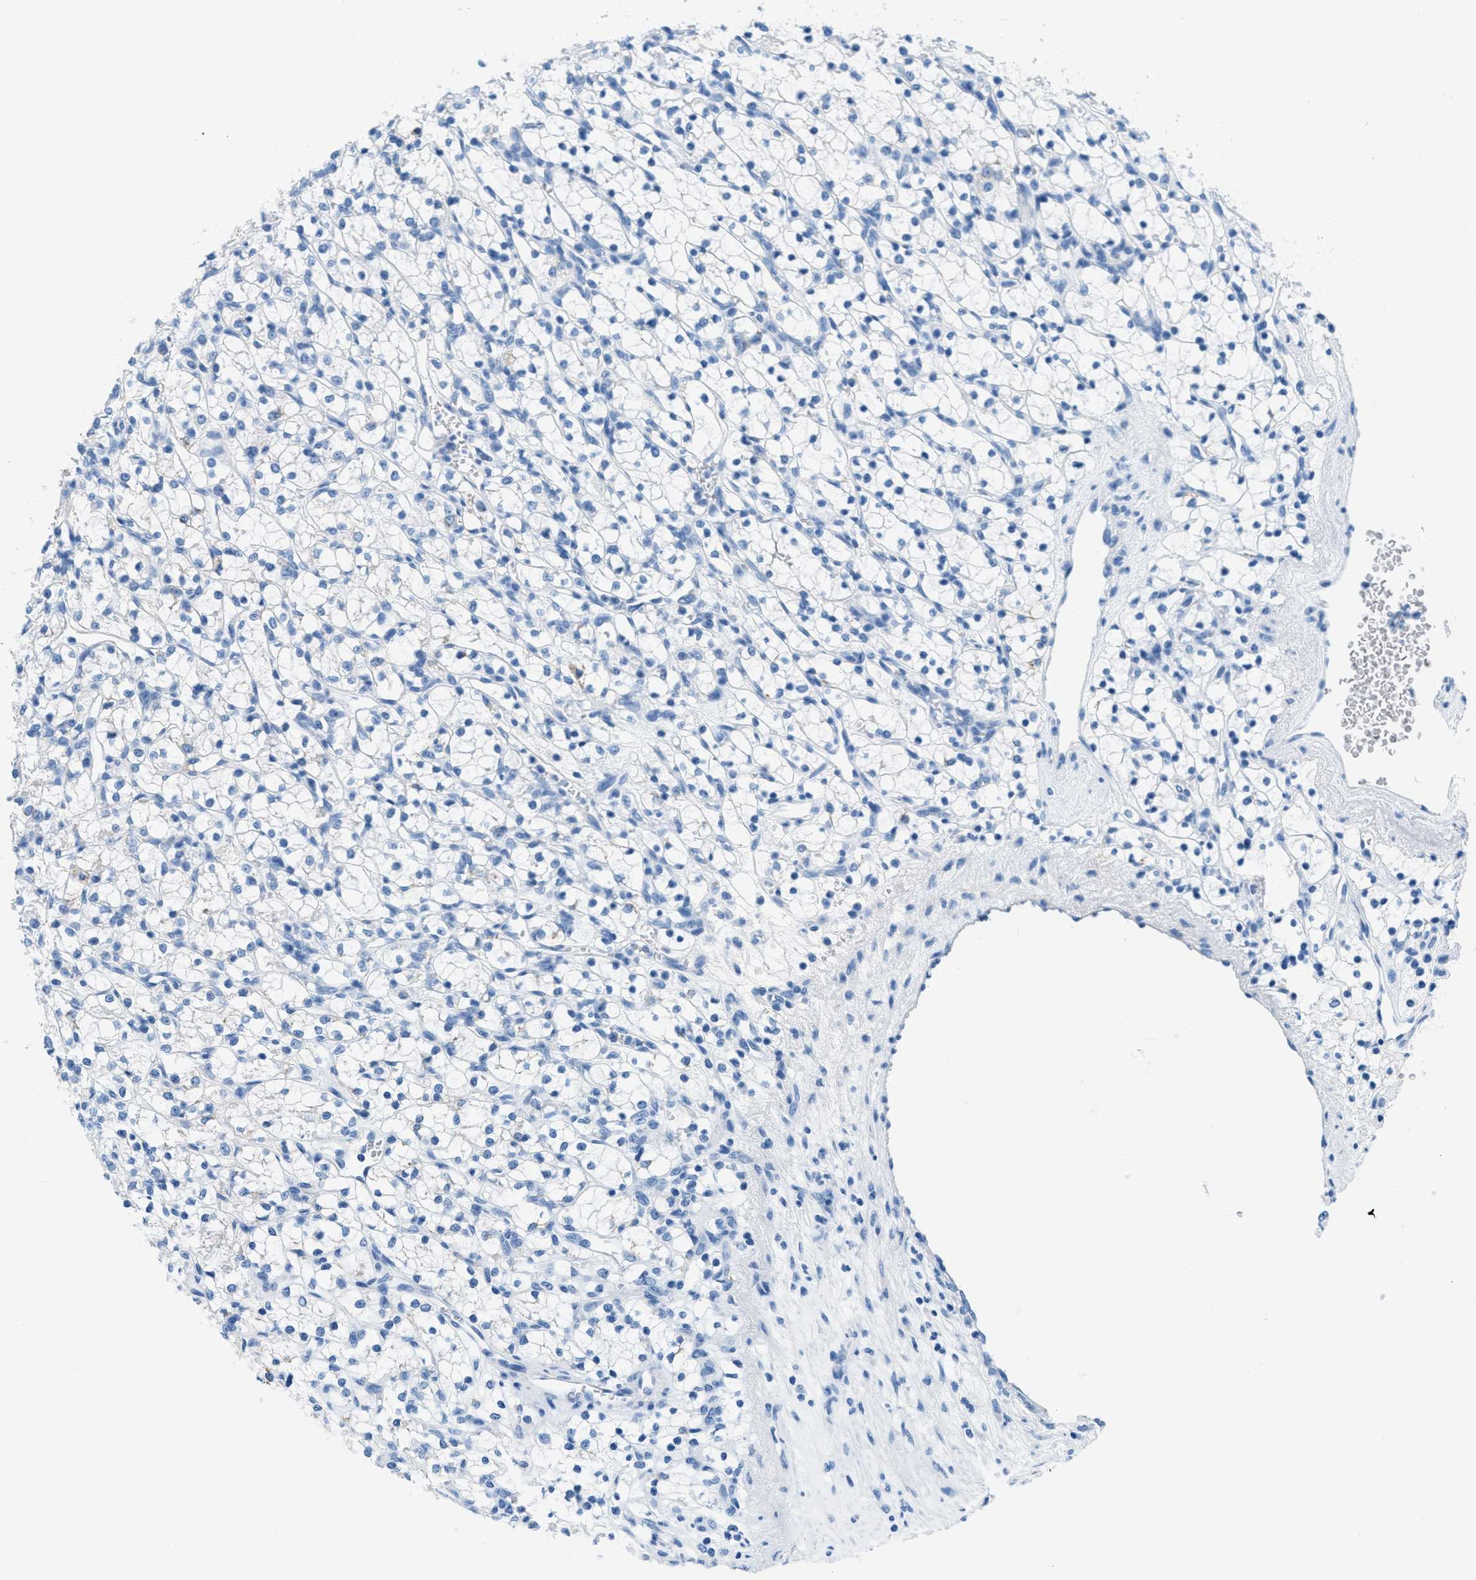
{"staining": {"intensity": "negative", "quantity": "none", "location": "none"}, "tissue": "renal cancer", "cell_type": "Tumor cells", "image_type": "cancer", "snomed": [{"axis": "morphology", "description": "Adenocarcinoma, NOS"}, {"axis": "topography", "description": "Kidney"}], "caption": "Immunohistochemistry of human adenocarcinoma (renal) shows no expression in tumor cells.", "gene": "MGARP", "patient": {"sex": "female", "age": 69}}